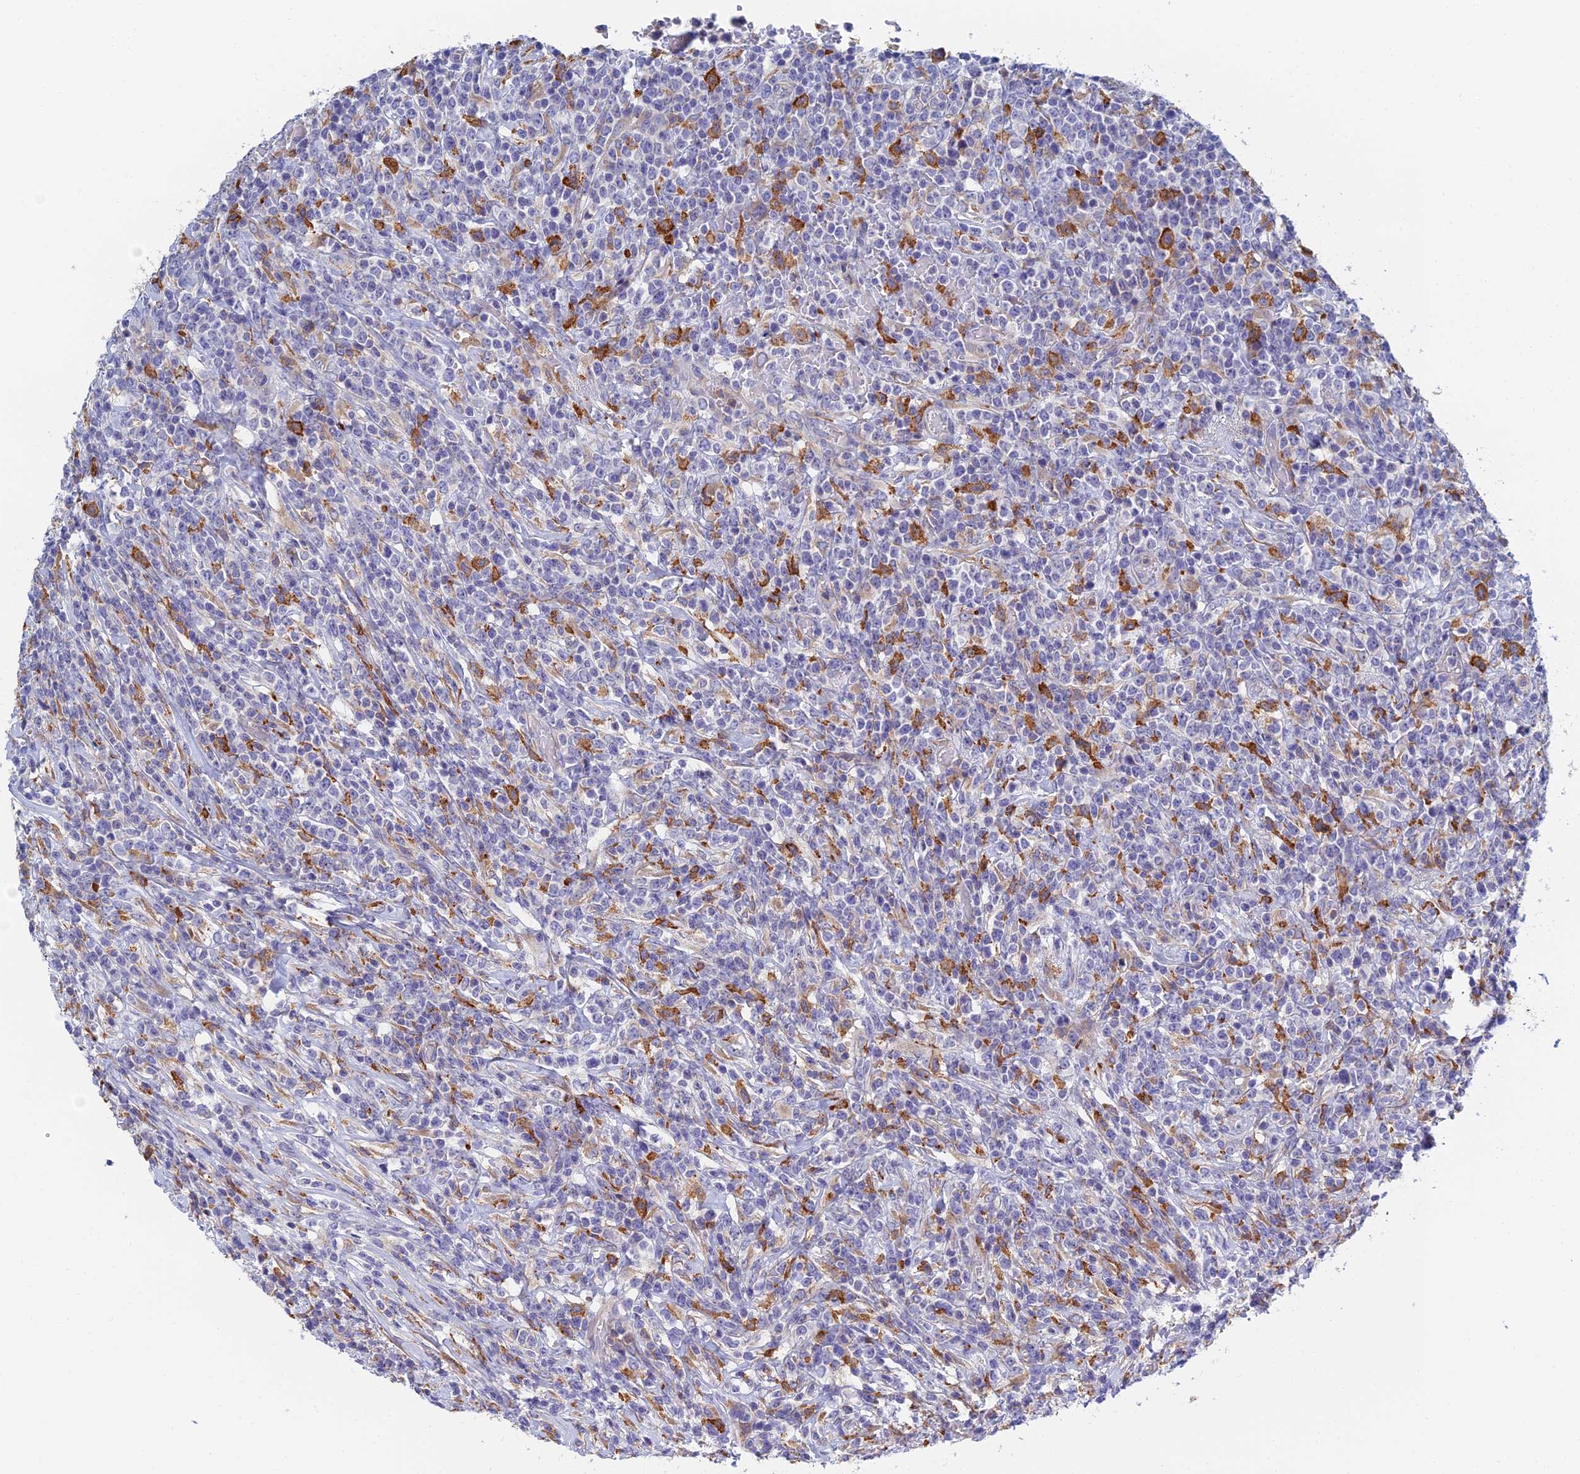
{"staining": {"intensity": "negative", "quantity": "none", "location": "none"}, "tissue": "lymphoma", "cell_type": "Tumor cells", "image_type": "cancer", "snomed": [{"axis": "morphology", "description": "Malignant lymphoma, non-Hodgkin's type, High grade"}, {"axis": "topography", "description": "Colon"}], "caption": "Immunohistochemistry of malignant lymphoma, non-Hodgkin's type (high-grade) reveals no staining in tumor cells. (DAB (3,3'-diaminobenzidine) immunohistochemistry, high magnification).", "gene": "RPGRIP1L", "patient": {"sex": "female", "age": 53}}